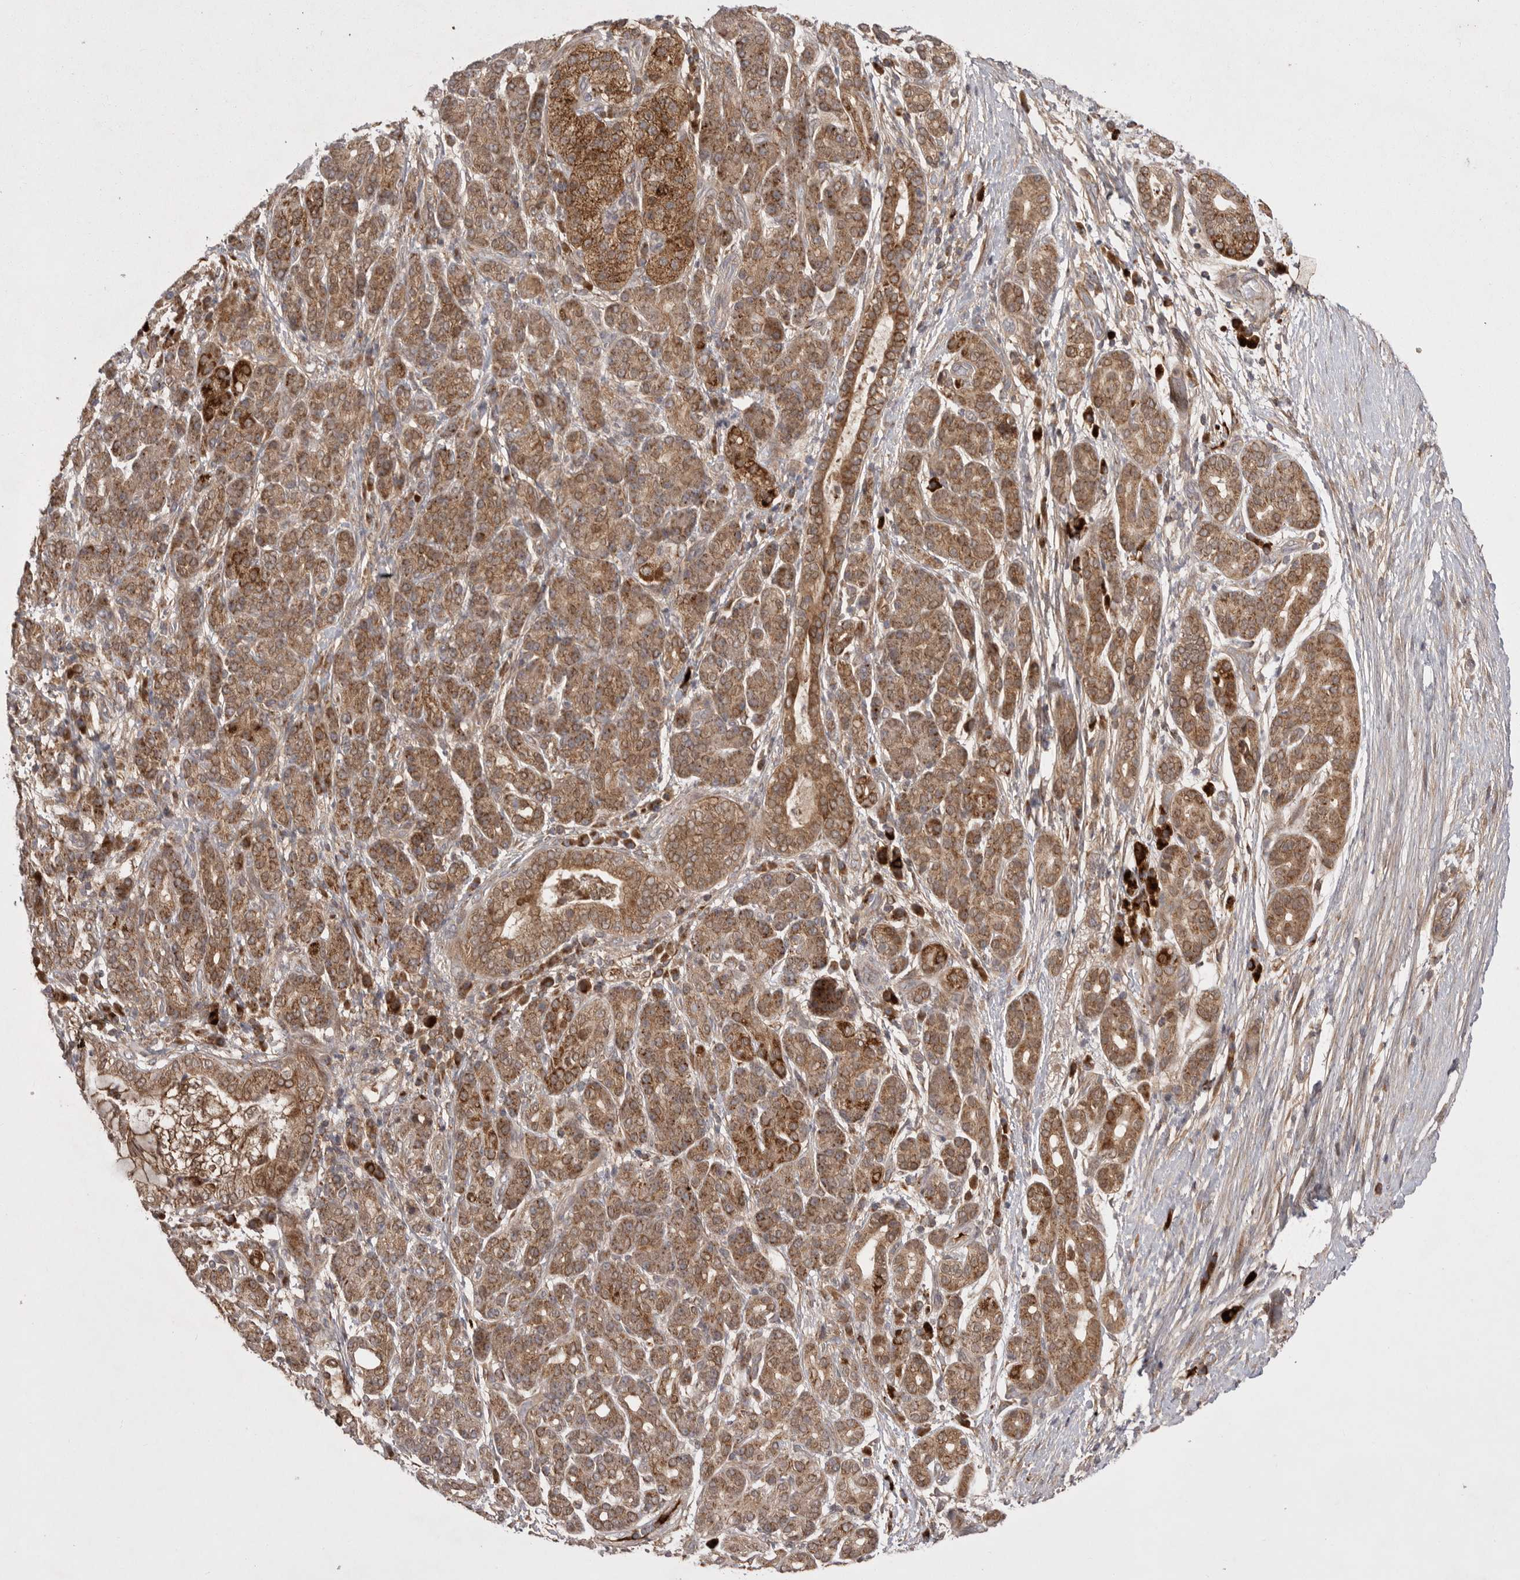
{"staining": {"intensity": "moderate", "quantity": ">75%", "location": "cytoplasmic/membranous"}, "tissue": "pancreatic cancer", "cell_type": "Tumor cells", "image_type": "cancer", "snomed": [{"axis": "morphology", "description": "Adenocarcinoma, NOS"}, {"axis": "topography", "description": "Pancreas"}], "caption": "Tumor cells show medium levels of moderate cytoplasmic/membranous staining in about >75% of cells in human pancreatic adenocarcinoma.", "gene": "KYAT3", "patient": {"sex": "male", "age": 72}}